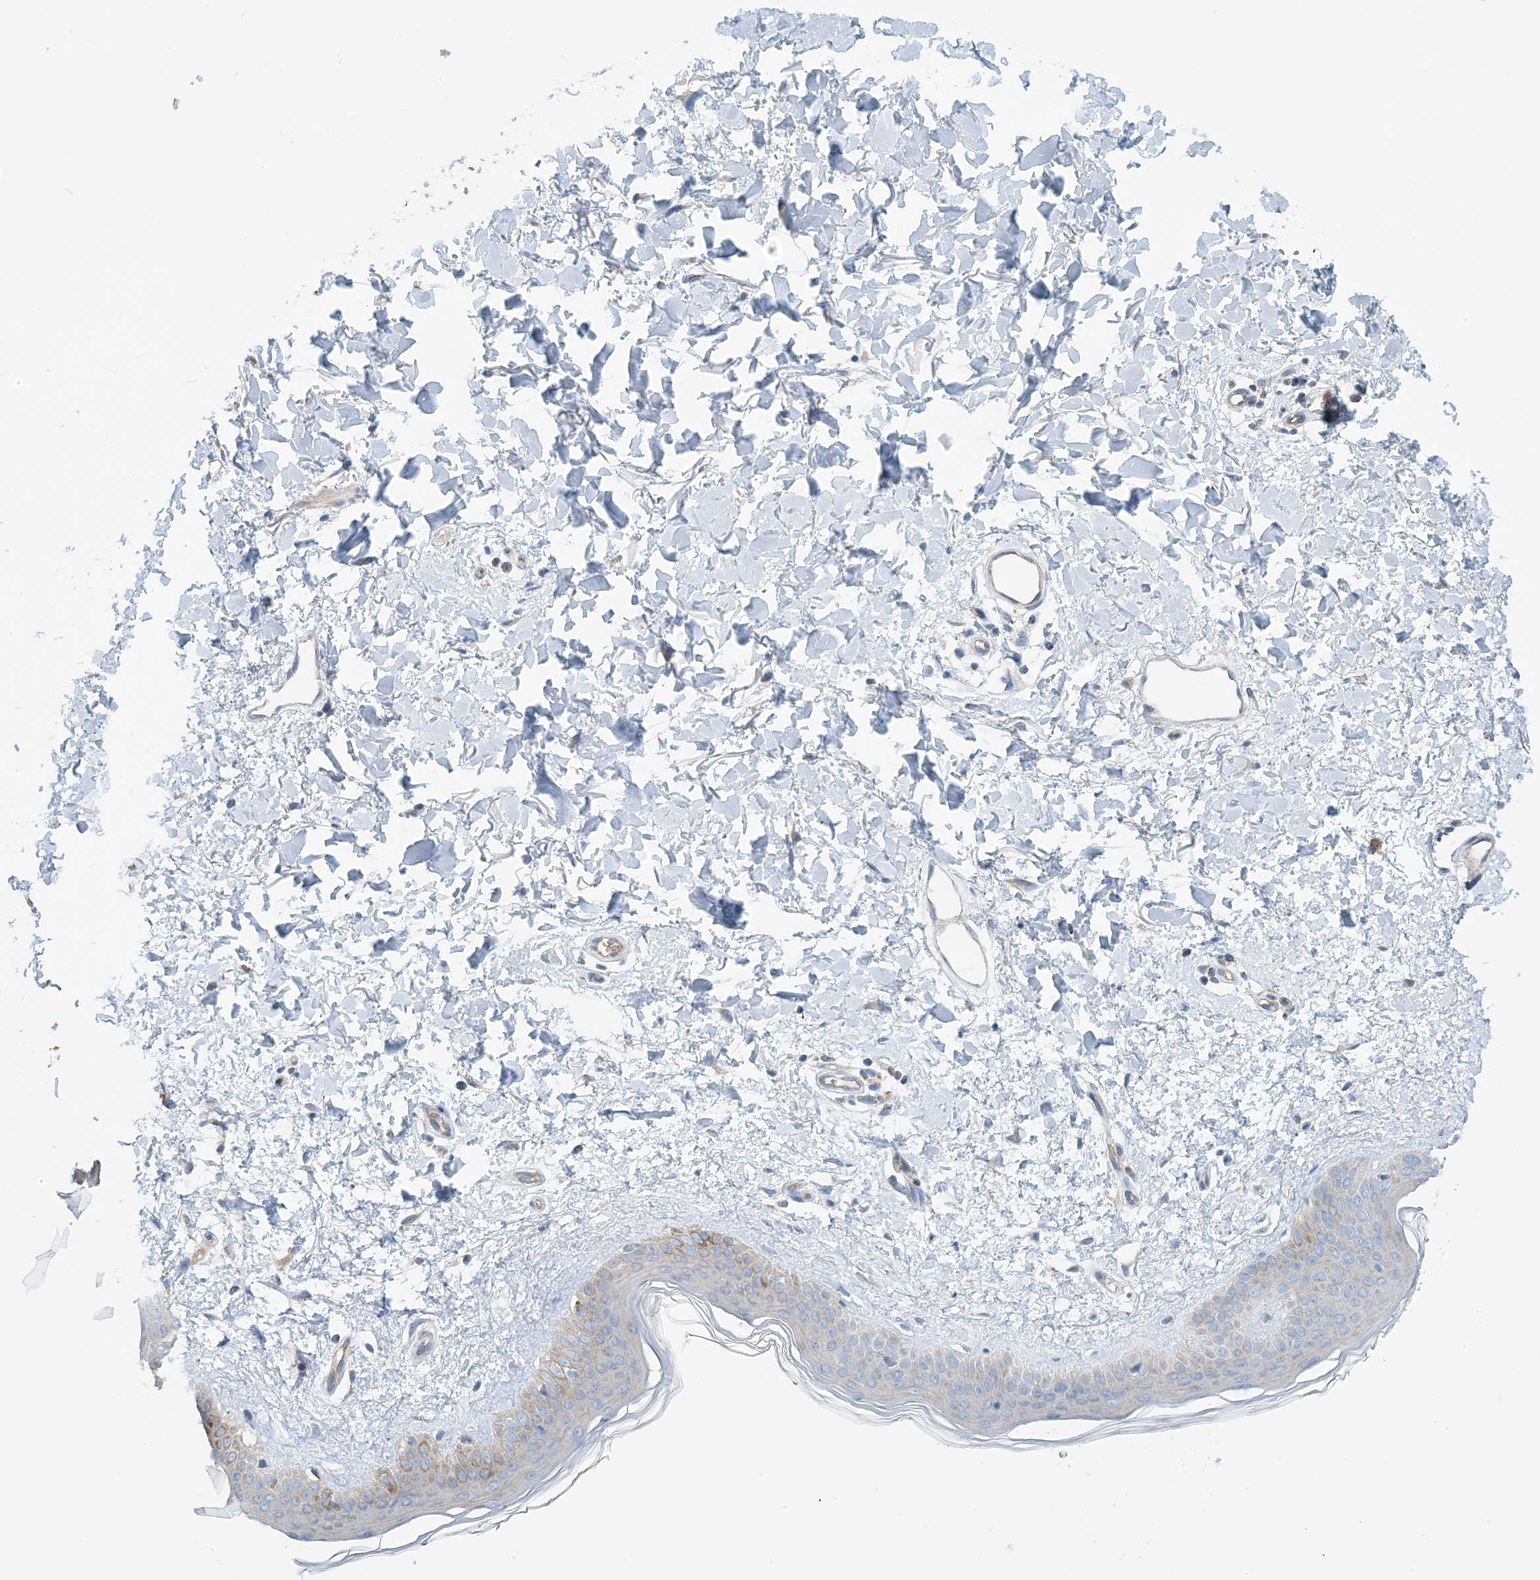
{"staining": {"intensity": "negative", "quantity": "none", "location": "none"}, "tissue": "skin", "cell_type": "Fibroblasts", "image_type": "normal", "snomed": [{"axis": "morphology", "description": "Normal tissue, NOS"}, {"axis": "topography", "description": "Skin"}], "caption": "High power microscopy image of an IHC image of normal skin, revealing no significant expression in fibroblasts.", "gene": "PHOSPHO2", "patient": {"sex": "female", "age": 58}}